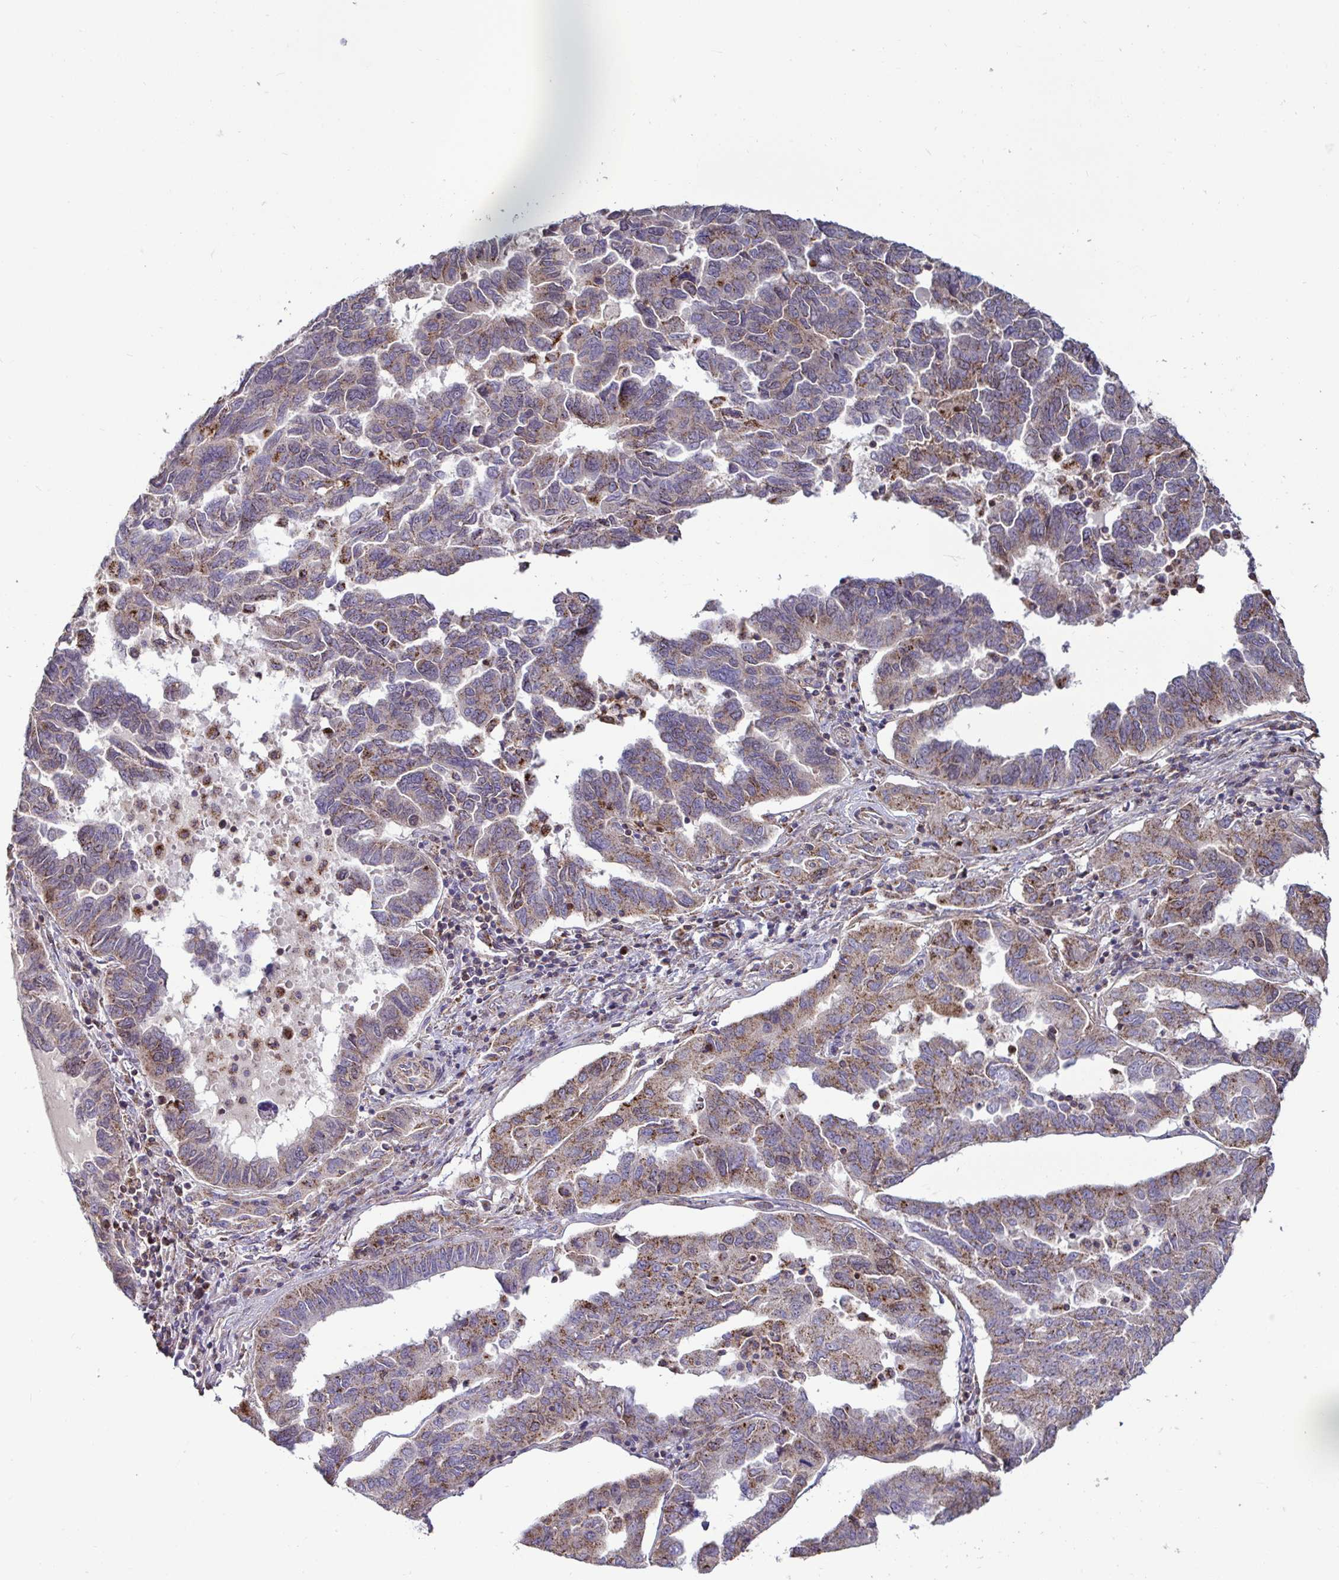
{"staining": {"intensity": "moderate", "quantity": ">75%", "location": "cytoplasmic/membranous"}, "tissue": "ovarian cancer", "cell_type": "Tumor cells", "image_type": "cancer", "snomed": [{"axis": "morphology", "description": "Cystadenocarcinoma, serous, NOS"}, {"axis": "topography", "description": "Ovary"}], "caption": "Ovarian serous cystadenocarcinoma stained for a protein (brown) demonstrates moderate cytoplasmic/membranous positive expression in approximately >75% of tumor cells.", "gene": "SPRY1", "patient": {"sex": "female", "age": 64}}